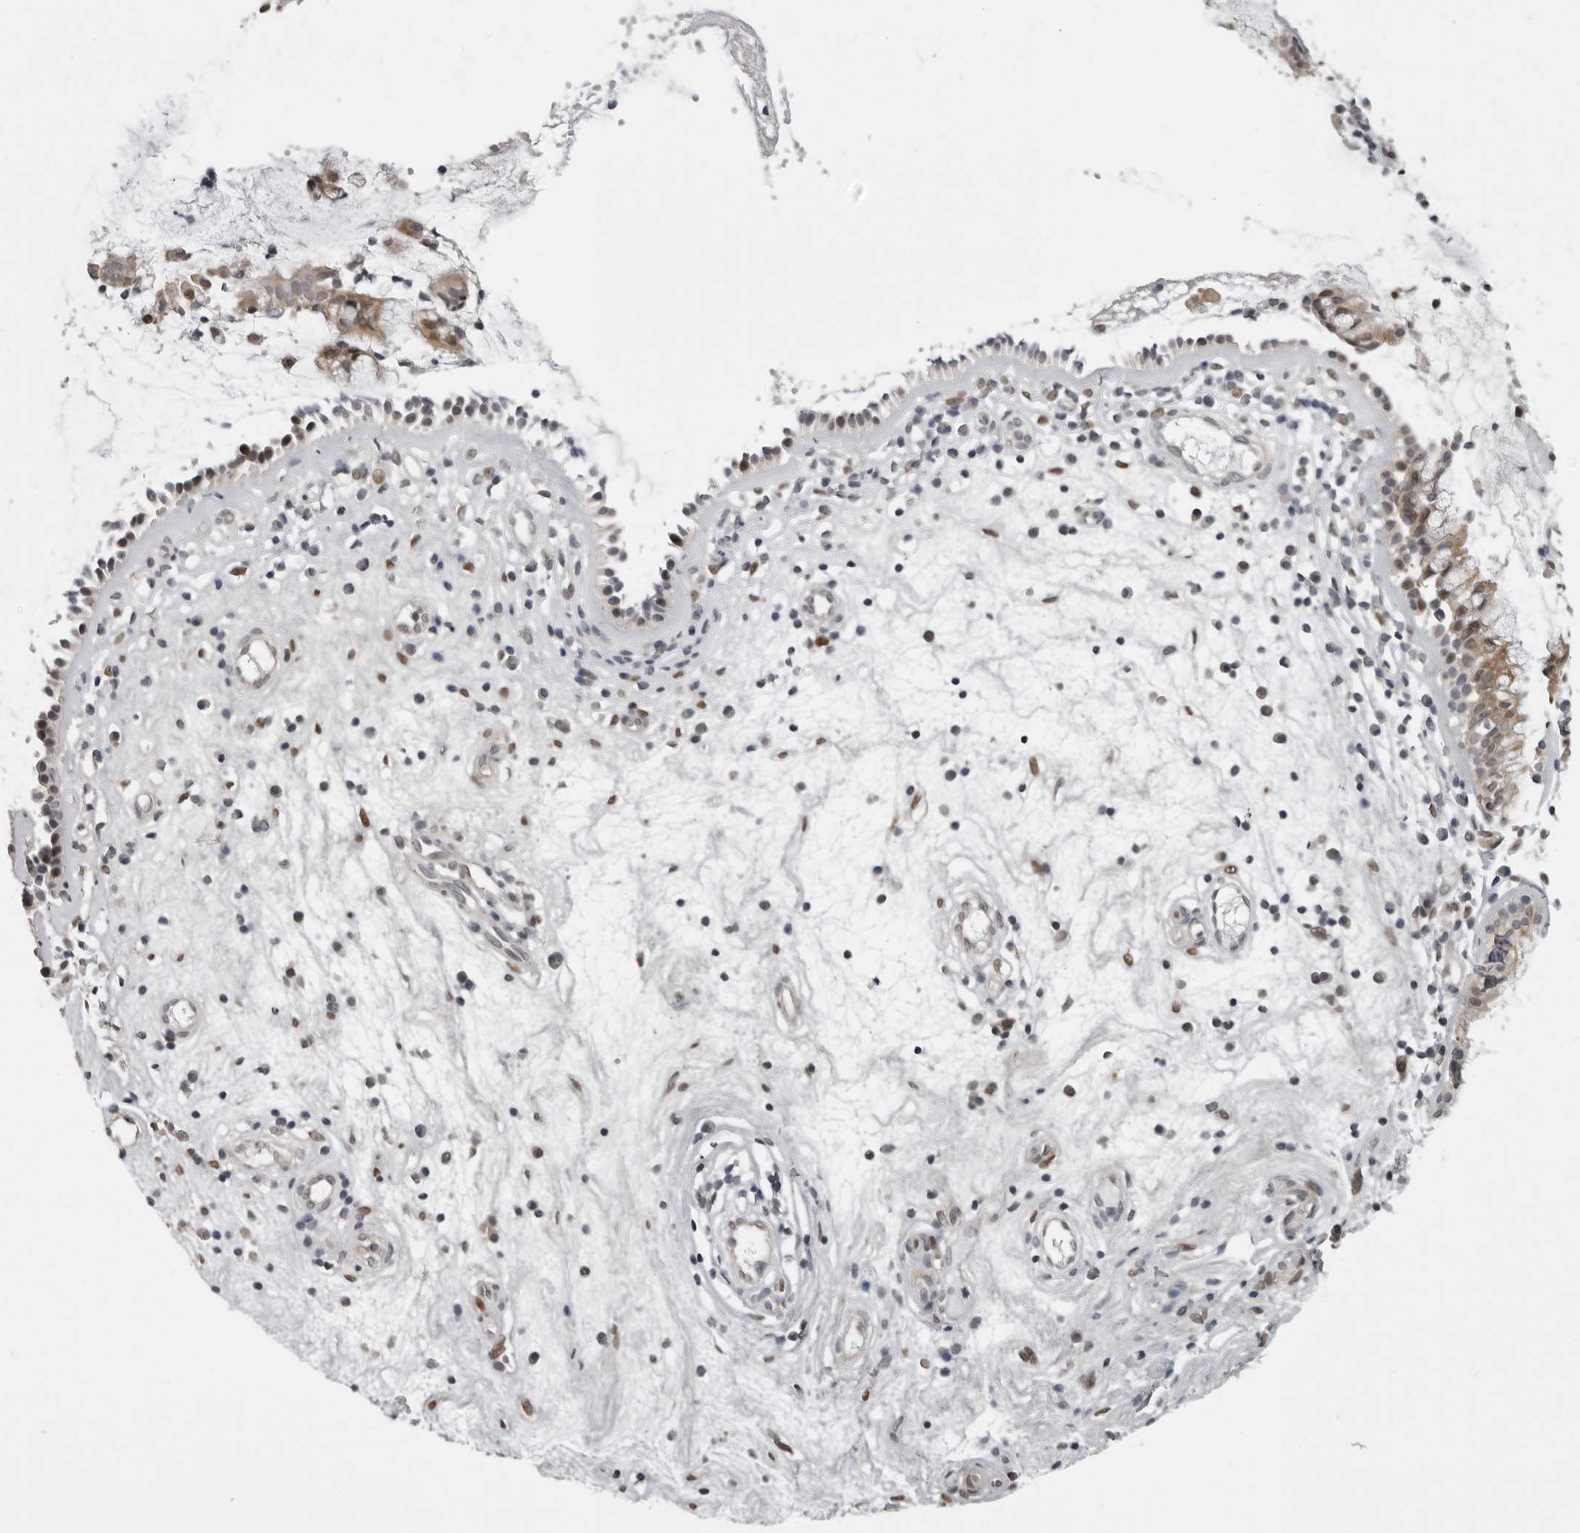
{"staining": {"intensity": "moderate", "quantity": "<25%", "location": "cytoplasmic/membranous,nuclear"}, "tissue": "nasopharynx", "cell_type": "Respiratory epithelial cells", "image_type": "normal", "snomed": [{"axis": "morphology", "description": "Normal tissue, NOS"}, {"axis": "topography", "description": "Nasopharynx"}], "caption": "Brown immunohistochemical staining in normal nasopharynx shows moderate cytoplasmic/membranous,nuclear expression in about <25% of respiratory epithelial cells.", "gene": "PRRX2", "patient": {"sex": "female", "age": 39}}